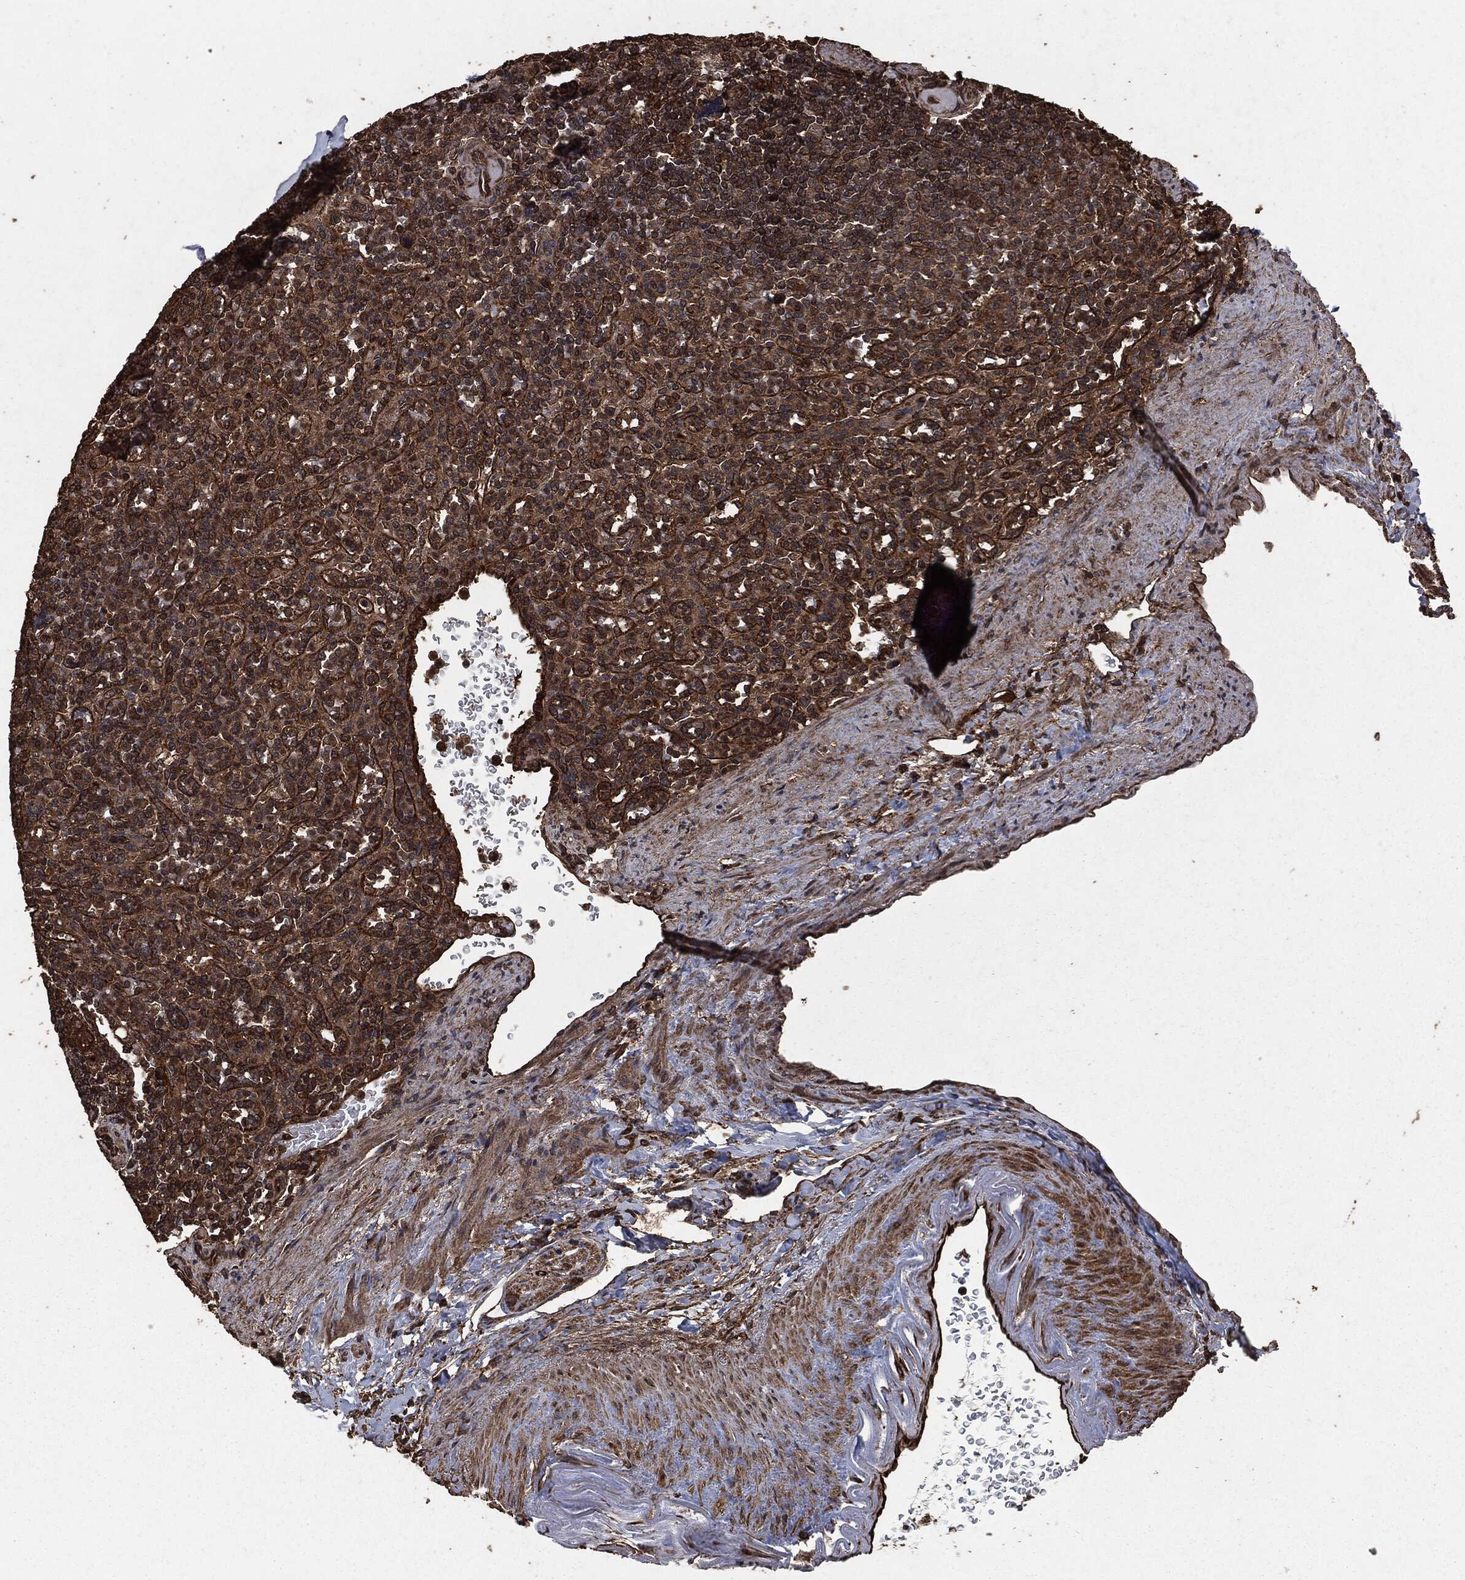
{"staining": {"intensity": "moderate", "quantity": ">75%", "location": "cytoplasmic/membranous"}, "tissue": "spleen", "cell_type": "Cells in red pulp", "image_type": "normal", "snomed": [{"axis": "morphology", "description": "Normal tissue, NOS"}, {"axis": "topography", "description": "Spleen"}], "caption": "Spleen stained with immunohistochemistry exhibits moderate cytoplasmic/membranous positivity in about >75% of cells in red pulp.", "gene": "HRAS", "patient": {"sex": "female", "age": 74}}